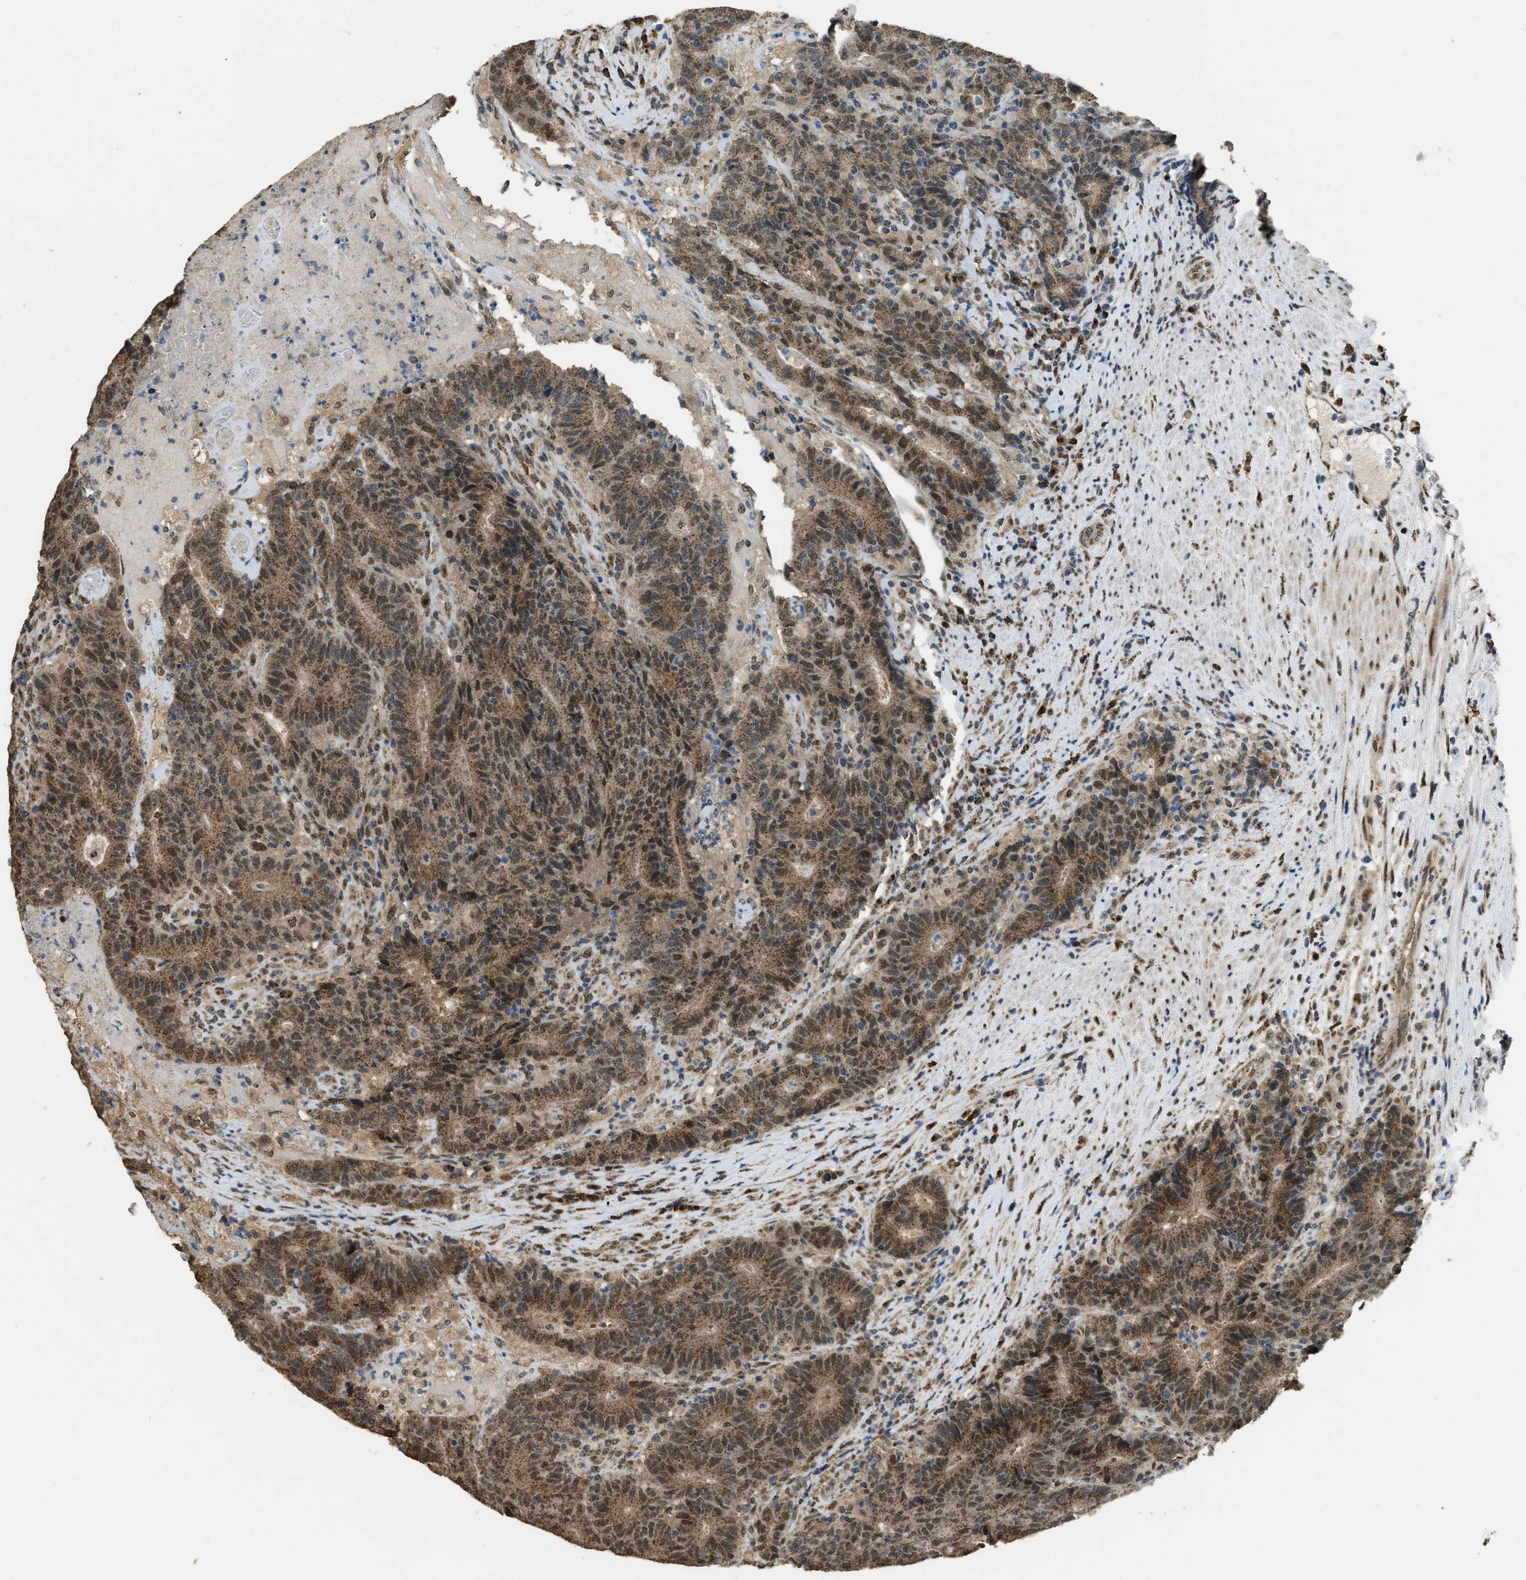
{"staining": {"intensity": "moderate", "quantity": ">75%", "location": "cytoplasmic/membranous,nuclear"}, "tissue": "colorectal cancer", "cell_type": "Tumor cells", "image_type": "cancer", "snomed": [{"axis": "morphology", "description": "Normal tissue, NOS"}, {"axis": "morphology", "description": "Adenocarcinoma, NOS"}, {"axis": "topography", "description": "Colon"}], "caption": "Human colorectal adenocarcinoma stained with a protein marker exhibits moderate staining in tumor cells.", "gene": "IPO7", "patient": {"sex": "female", "age": 75}}